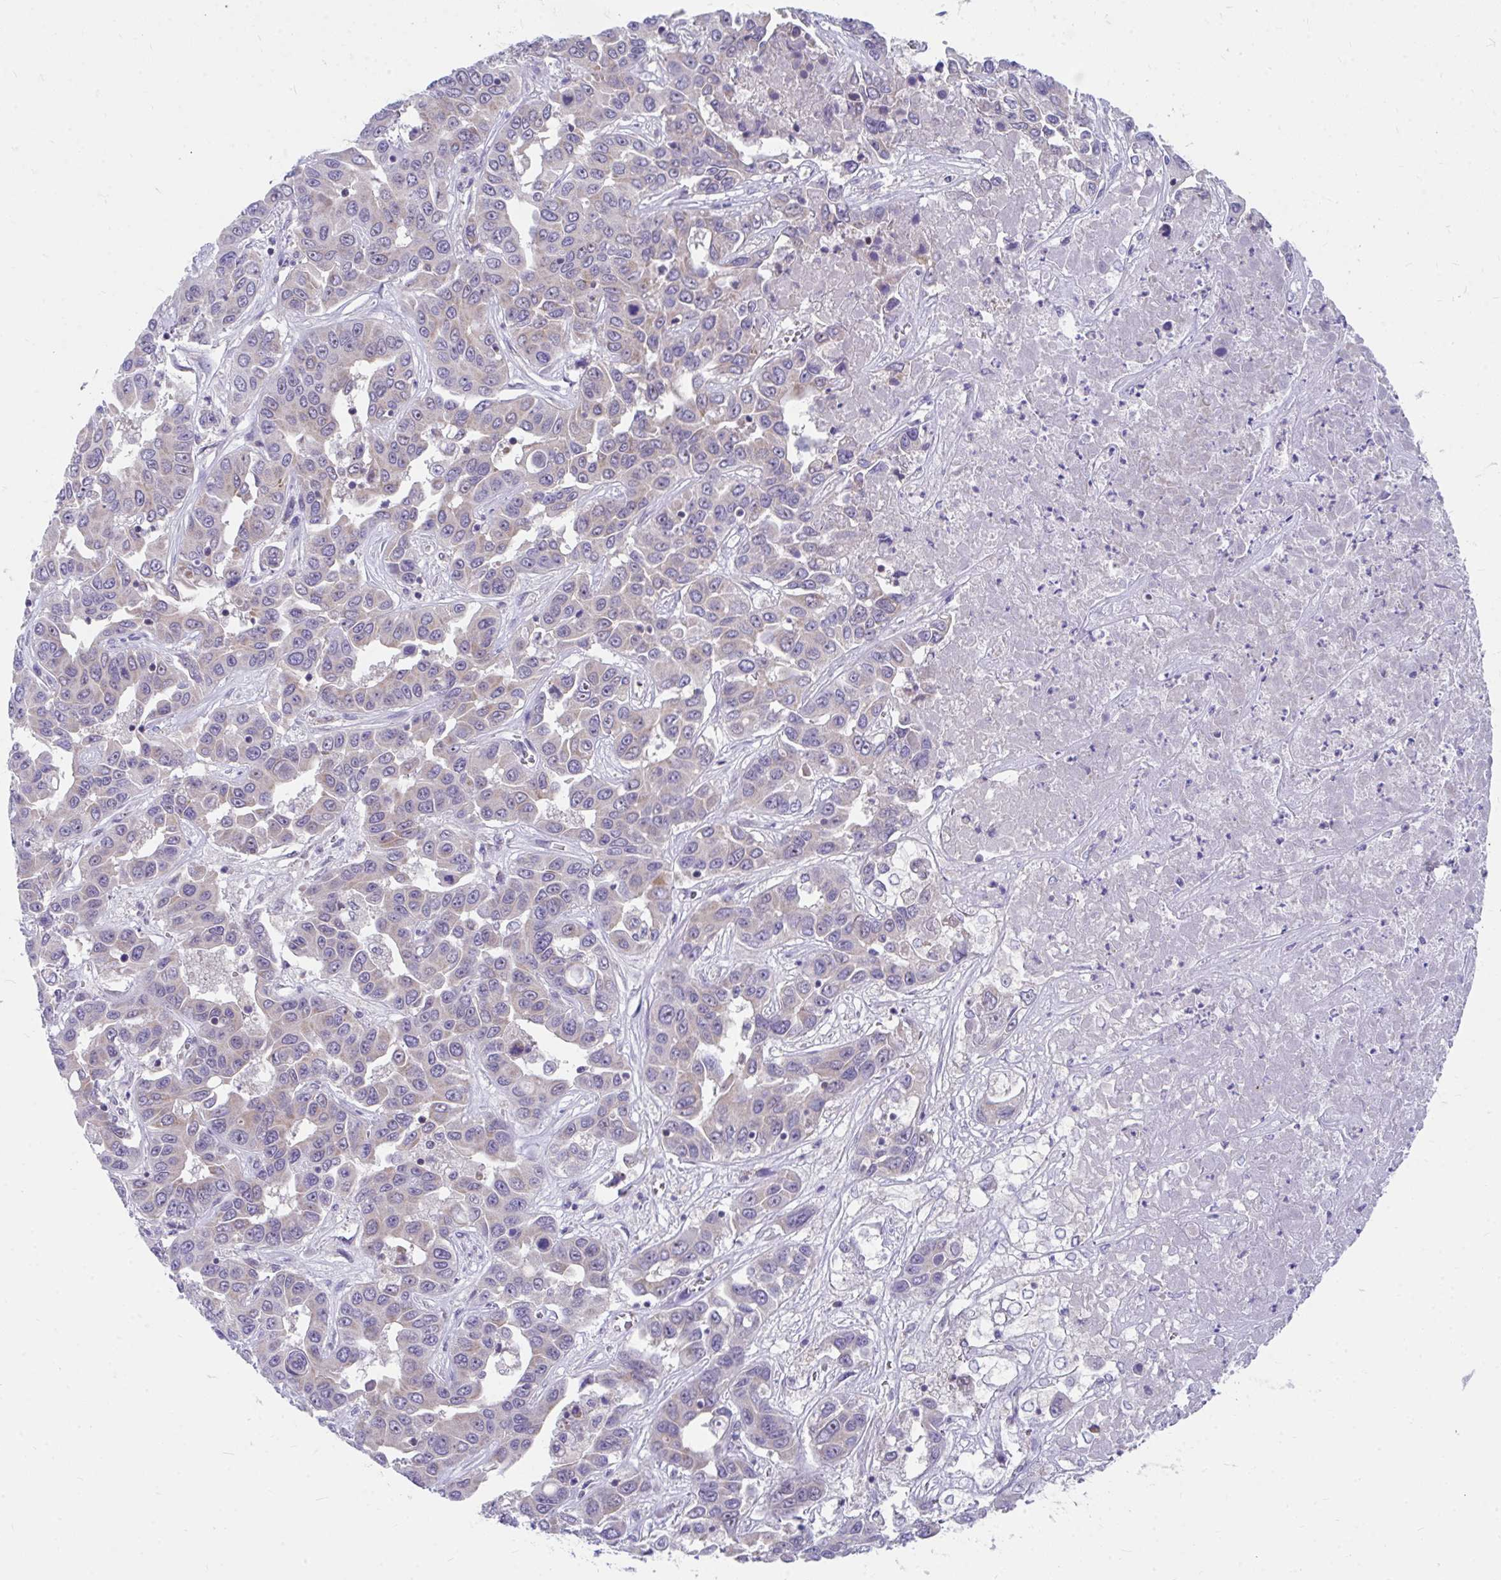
{"staining": {"intensity": "weak", "quantity": "<25%", "location": "cytoplasmic/membranous"}, "tissue": "liver cancer", "cell_type": "Tumor cells", "image_type": "cancer", "snomed": [{"axis": "morphology", "description": "Cholangiocarcinoma"}, {"axis": "topography", "description": "Liver"}], "caption": "This is an immunohistochemistry (IHC) micrograph of human liver cancer (cholangiocarcinoma). There is no expression in tumor cells.", "gene": "FHIP1B", "patient": {"sex": "female", "age": 52}}